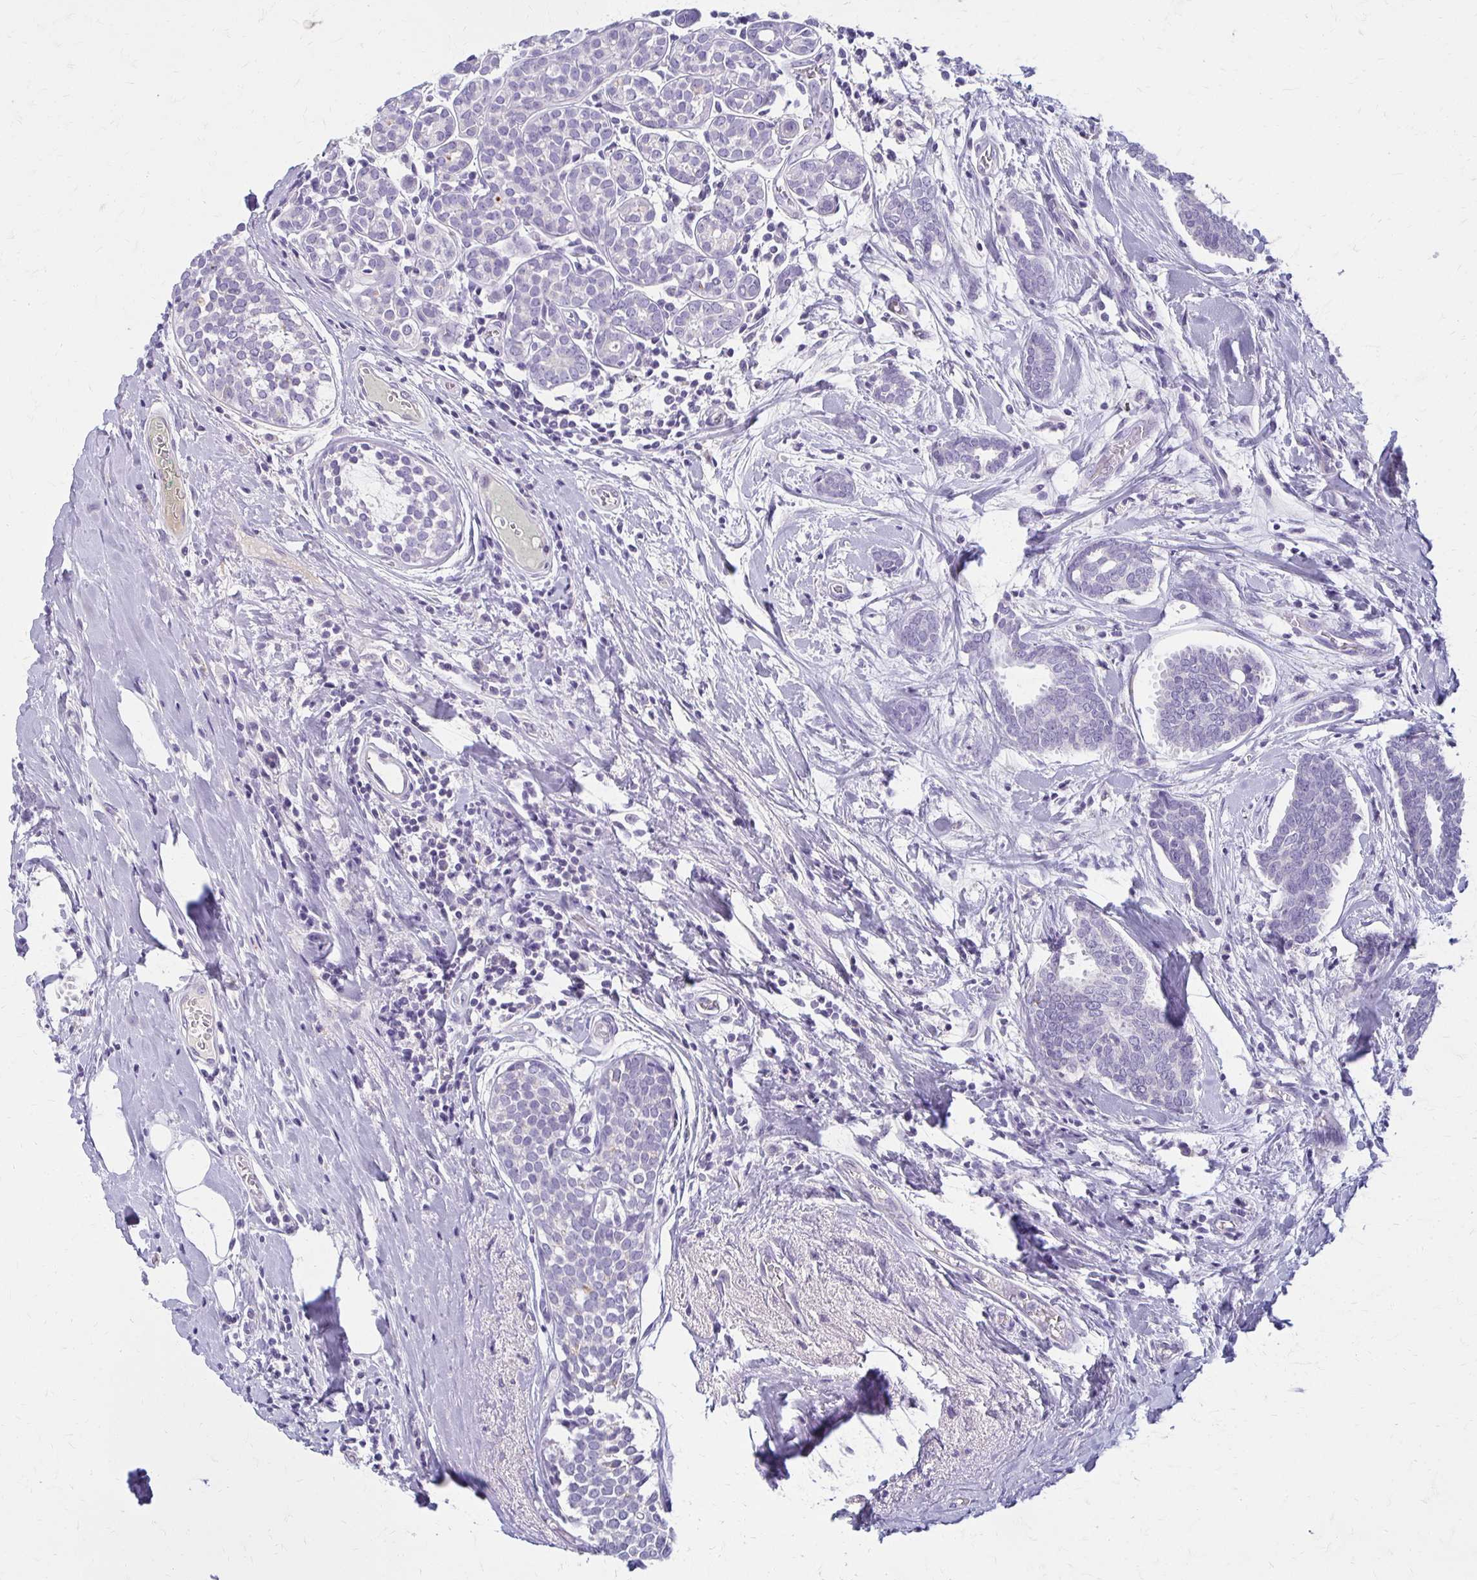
{"staining": {"intensity": "negative", "quantity": "none", "location": "none"}, "tissue": "breast cancer", "cell_type": "Tumor cells", "image_type": "cancer", "snomed": [{"axis": "morphology", "description": "Intraductal carcinoma, in situ"}, {"axis": "morphology", "description": "Duct carcinoma"}, {"axis": "morphology", "description": "Lobular carcinoma, in situ"}, {"axis": "topography", "description": "Breast"}], "caption": "High magnification brightfield microscopy of breast intraductal carcinoma stained with DAB (3,3'-diaminobenzidine) (brown) and counterstained with hematoxylin (blue): tumor cells show no significant staining.", "gene": "BBS12", "patient": {"sex": "female", "age": 44}}